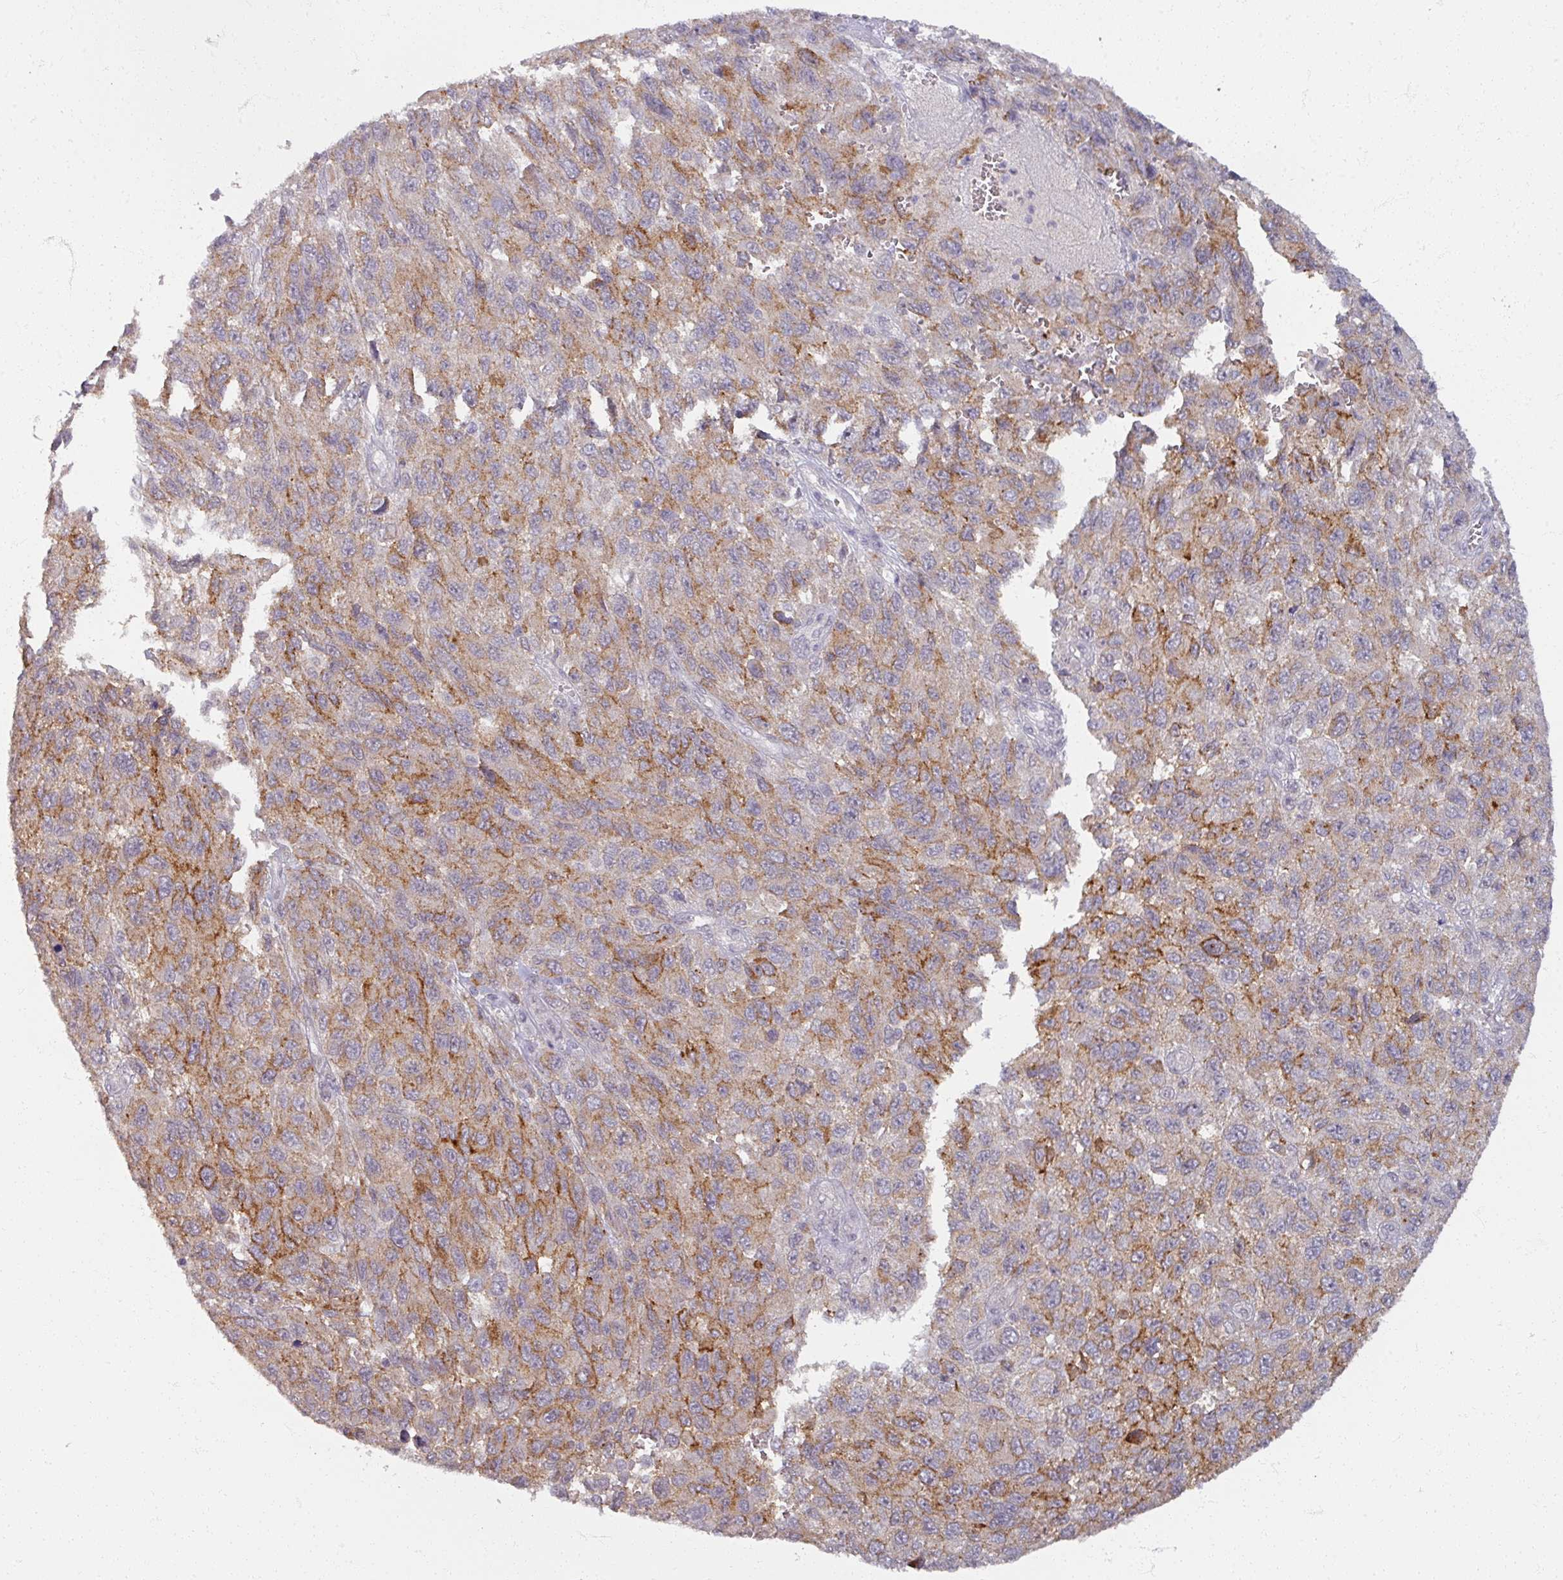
{"staining": {"intensity": "moderate", "quantity": "25%-75%", "location": "cytoplasmic/membranous"}, "tissue": "melanoma", "cell_type": "Tumor cells", "image_type": "cancer", "snomed": [{"axis": "morphology", "description": "Normal tissue, NOS"}, {"axis": "morphology", "description": "Malignant melanoma, NOS"}, {"axis": "topography", "description": "Skin"}], "caption": "Human melanoma stained with a brown dye shows moderate cytoplasmic/membranous positive expression in approximately 25%-75% of tumor cells.", "gene": "SOX11", "patient": {"sex": "female", "age": 96}}